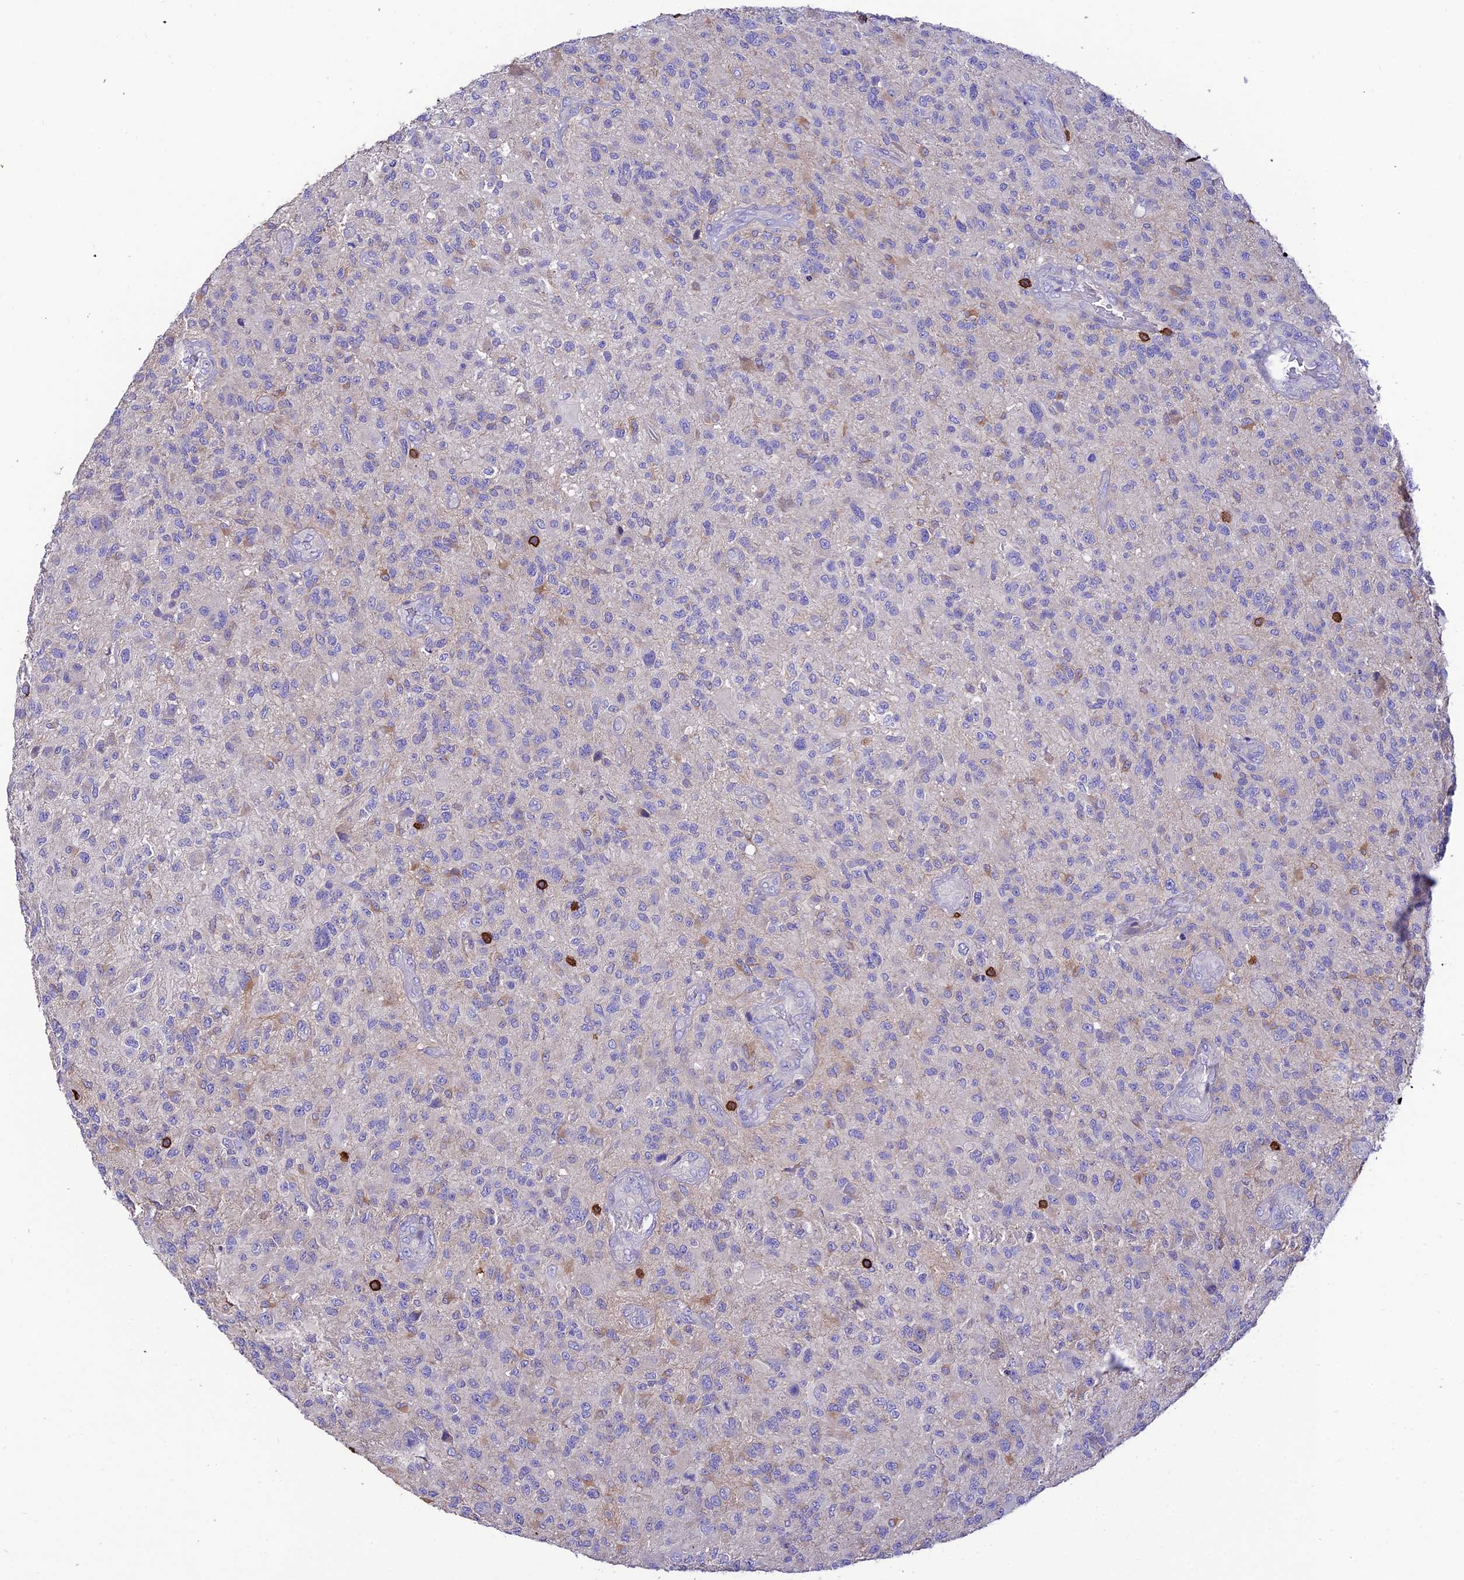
{"staining": {"intensity": "negative", "quantity": "none", "location": "none"}, "tissue": "glioma", "cell_type": "Tumor cells", "image_type": "cancer", "snomed": [{"axis": "morphology", "description": "Glioma, malignant, High grade"}, {"axis": "topography", "description": "Brain"}], "caption": "Immunohistochemistry image of glioma stained for a protein (brown), which displays no positivity in tumor cells.", "gene": "PTPRCAP", "patient": {"sex": "male", "age": 47}}